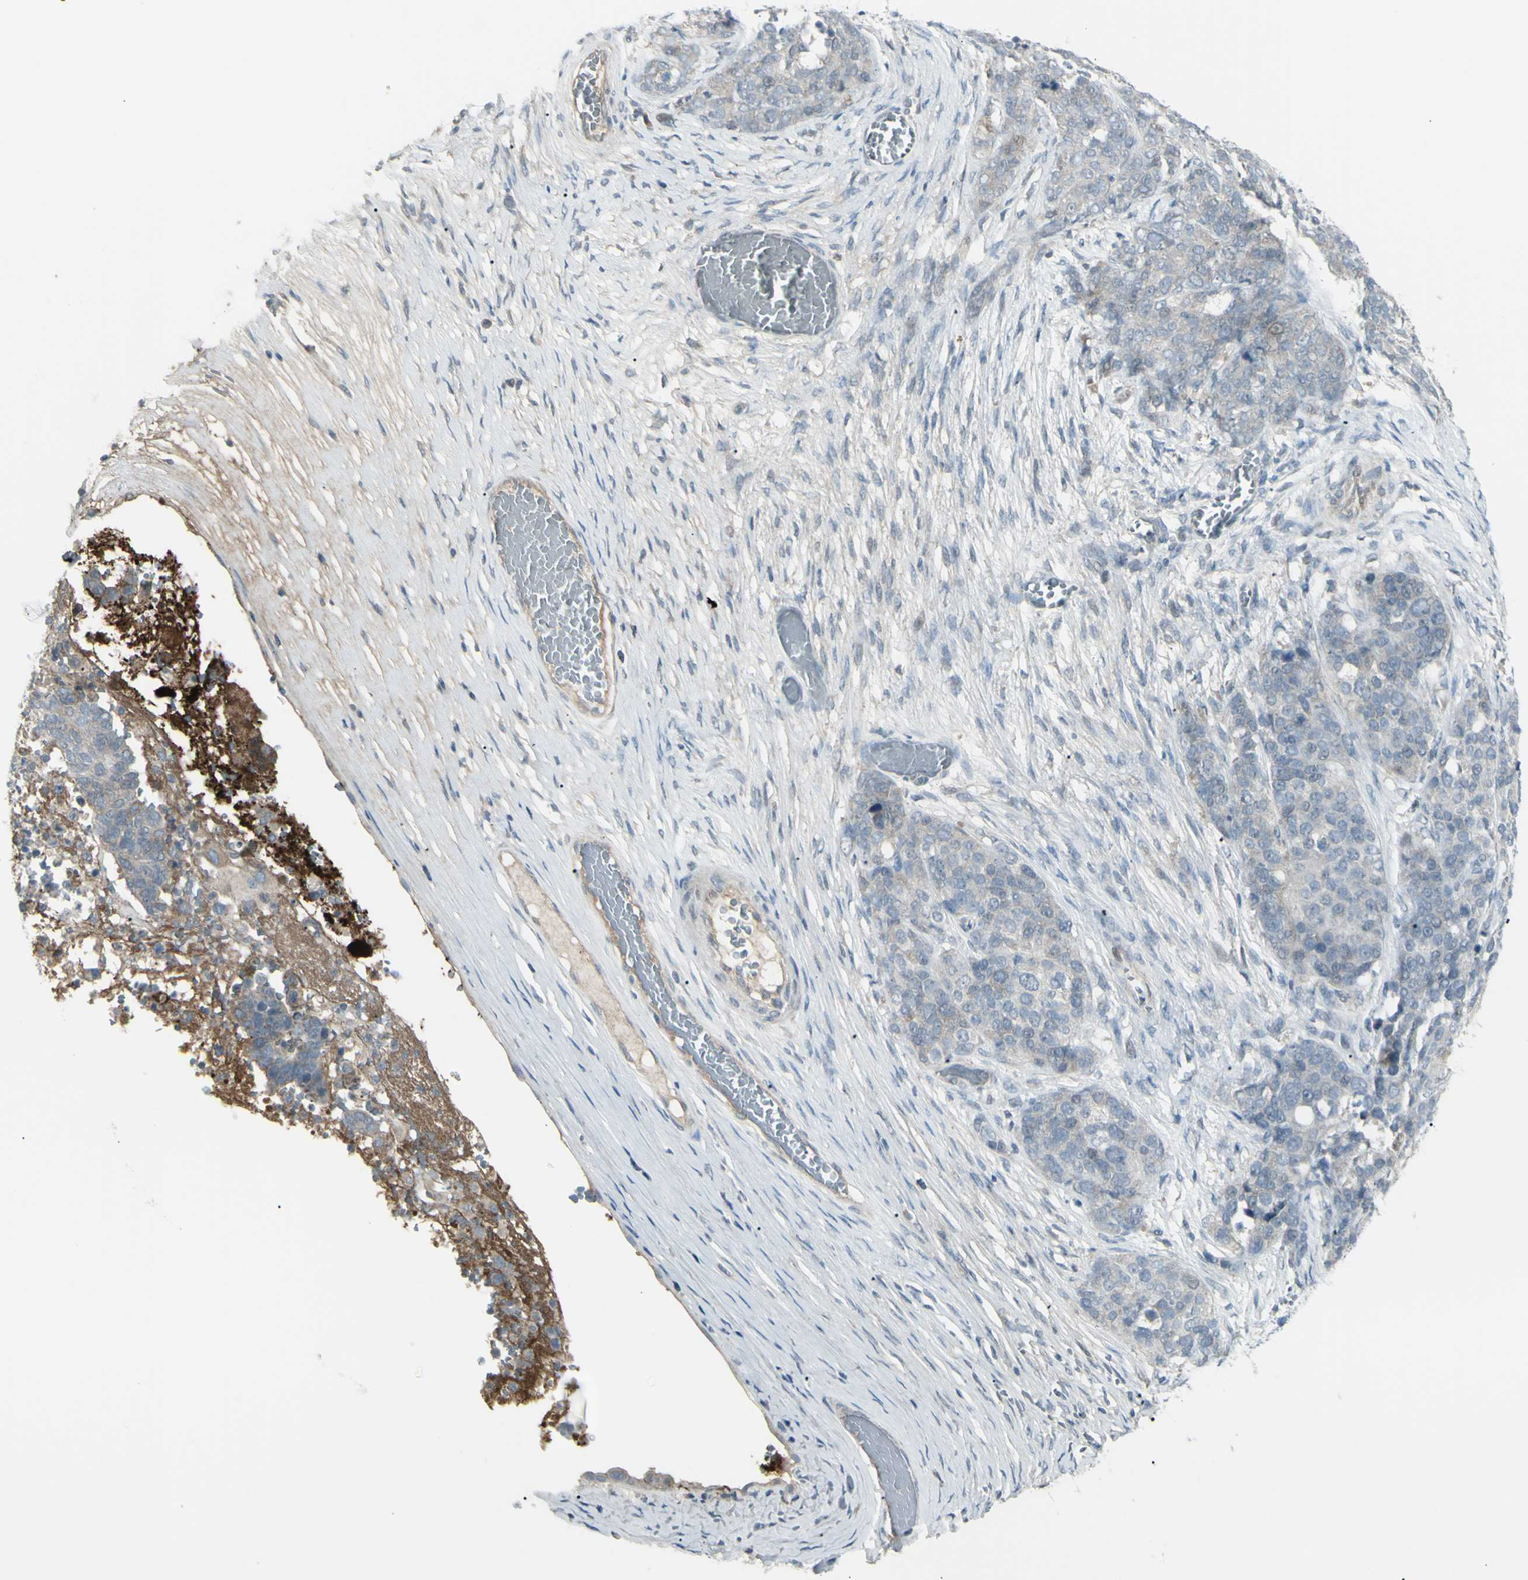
{"staining": {"intensity": "negative", "quantity": "none", "location": "none"}, "tissue": "ovarian cancer", "cell_type": "Tumor cells", "image_type": "cancer", "snomed": [{"axis": "morphology", "description": "Cystadenocarcinoma, serous, NOS"}, {"axis": "topography", "description": "Ovary"}], "caption": "A micrograph of human ovarian cancer (serous cystadenocarcinoma) is negative for staining in tumor cells.", "gene": "SH3GL2", "patient": {"sex": "female", "age": 44}}